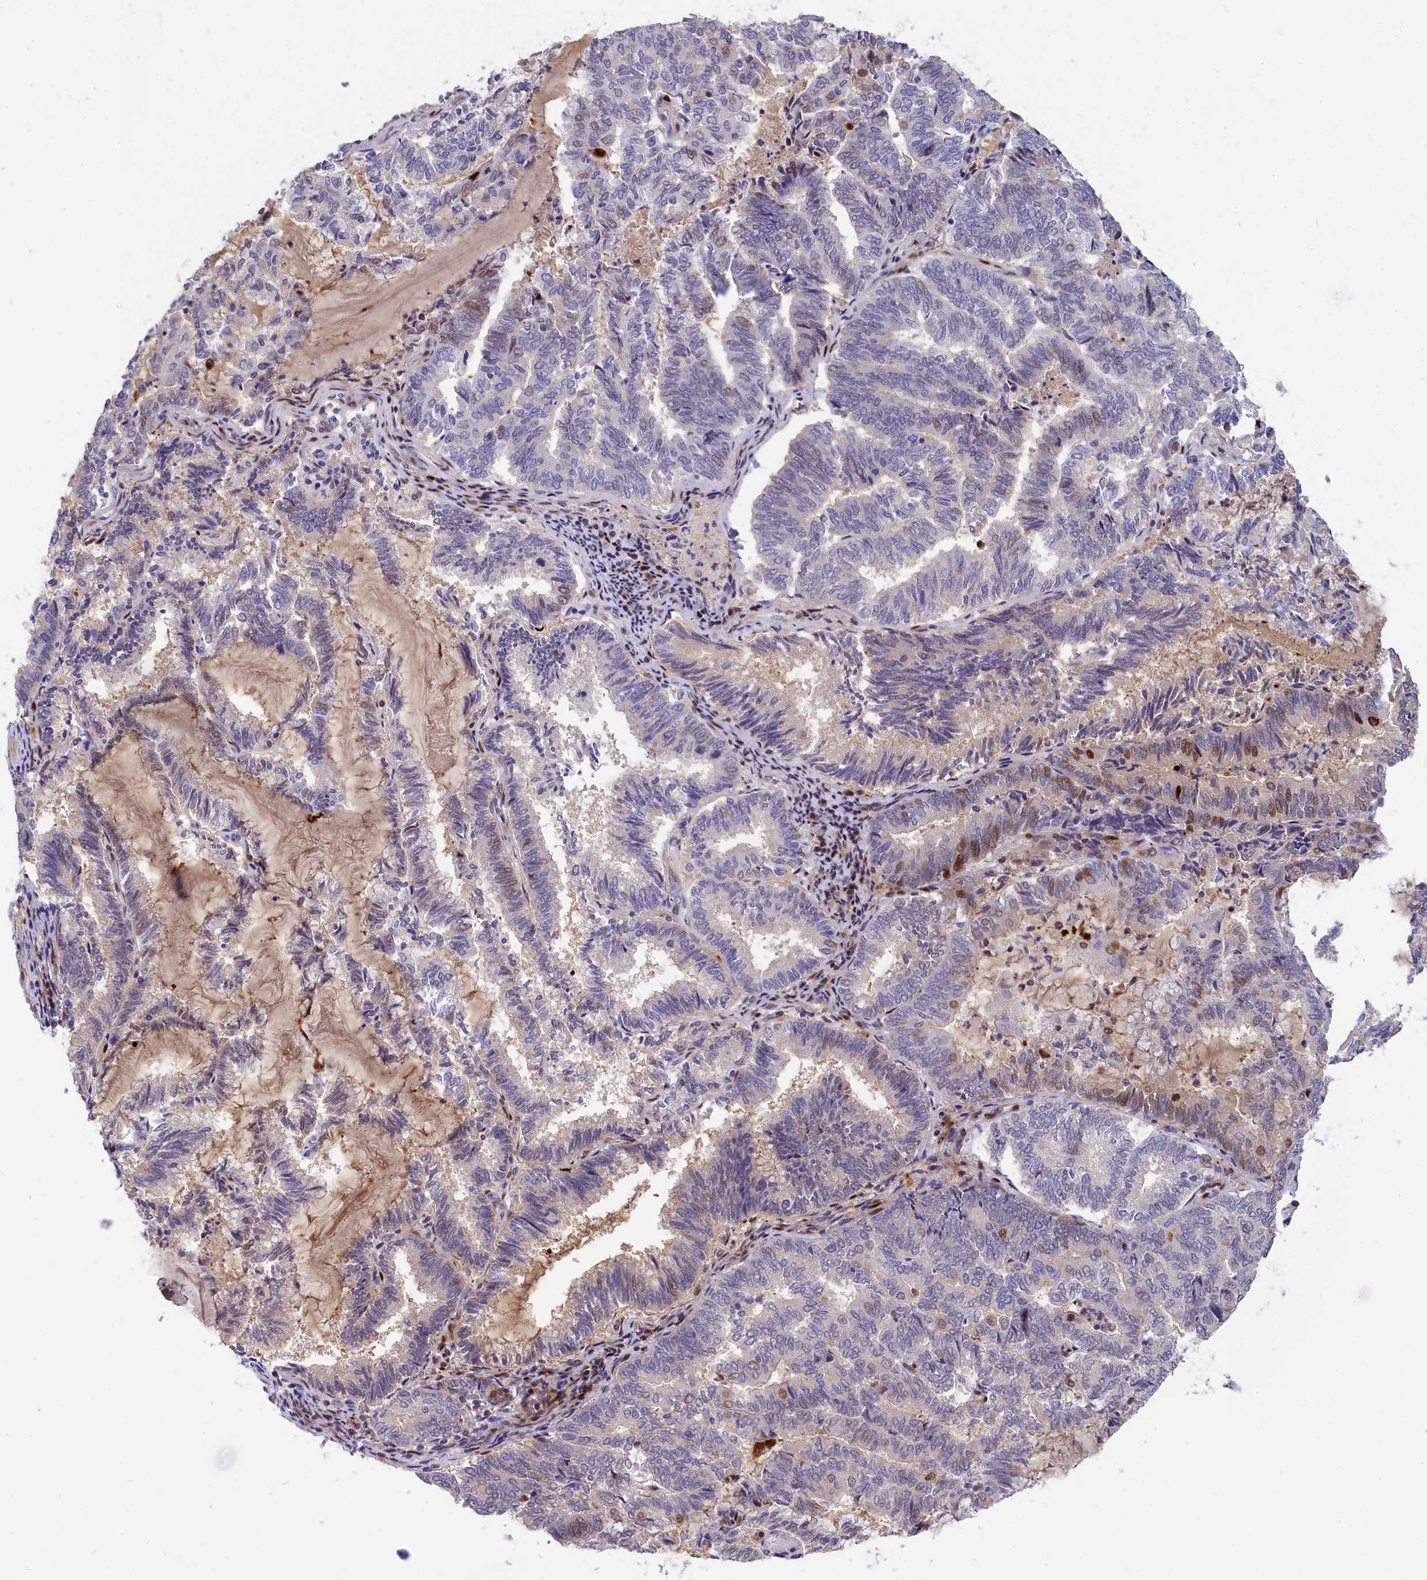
{"staining": {"intensity": "strong", "quantity": "<25%", "location": "nuclear"}, "tissue": "endometrial cancer", "cell_type": "Tumor cells", "image_type": "cancer", "snomed": [{"axis": "morphology", "description": "Adenocarcinoma, NOS"}, {"axis": "topography", "description": "Endometrium"}], "caption": "A medium amount of strong nuclear positivity is present in about <25% of tumor cells in endometrial cancer tissue.", "gene": "NKPD1", "patient": {"sex": "female", "age": 80}}